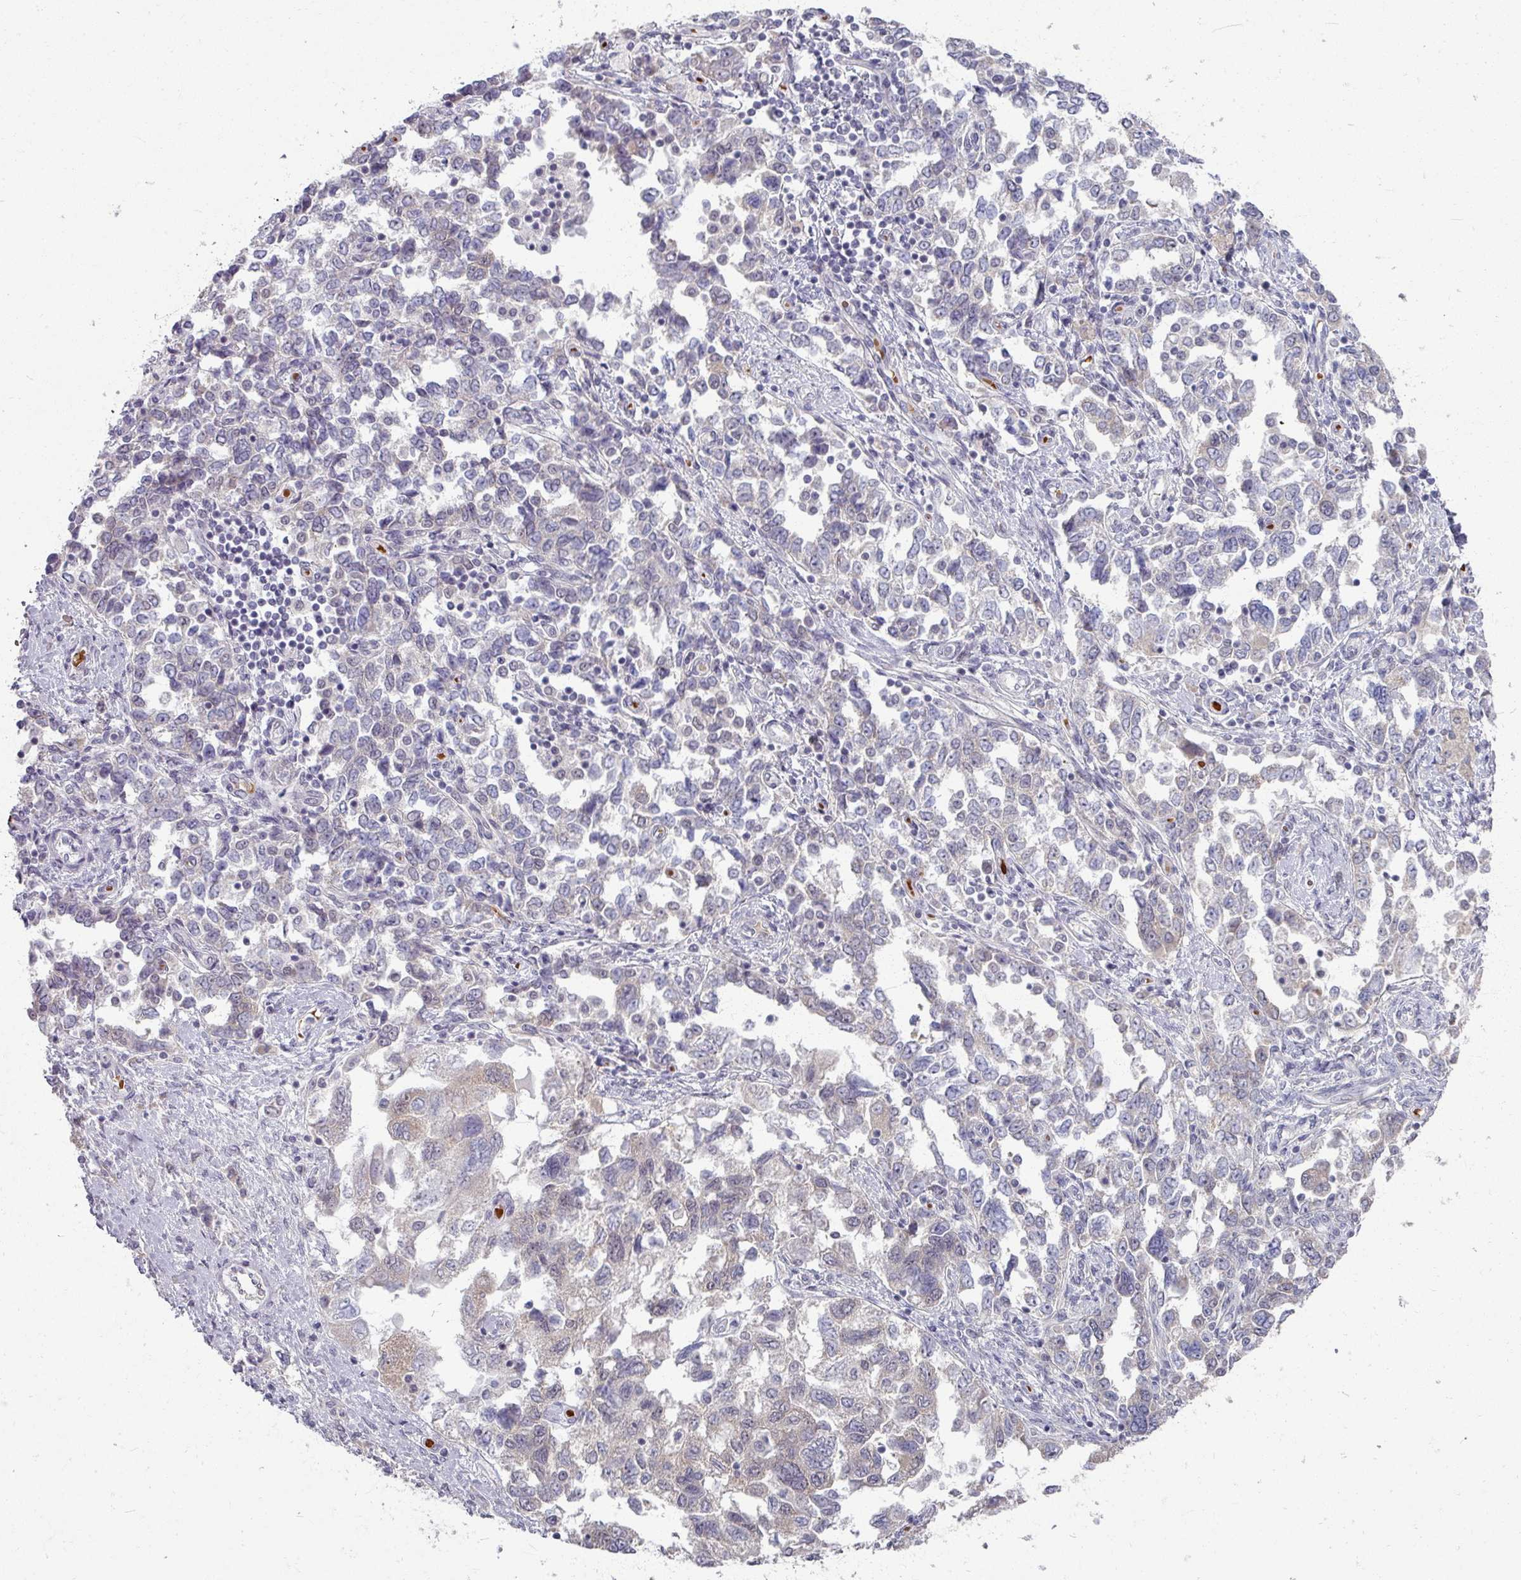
{"staining": {"intensity": "moderate", "quantity": "25%-75%", "location": "cytoplasmic/membranous"}, "tissue": "ovarian cancer", "cell_type": "Tumor cells", "image_type": "cancer", "snomed": [{"axis": "morphology", "description": "Carcinoma, NOS"}, {"axis": "morphology", "description": "Cystadenocarcinoma, serous, NOS"}, {"axis": "topography", "description": "Ovary"}], "caption": "Immunohistochemical staining of human serous cystadenocarcinoma (ovarian) exhibits moderate cytoplasmic/membranous protein expression in approximately 25%-75% of tumor cells. (brown staining indicates protein expression, while blue staining denotes nuclei).", "gene": "KMT5C", "patient": {"sex": "female", "age": 69}}